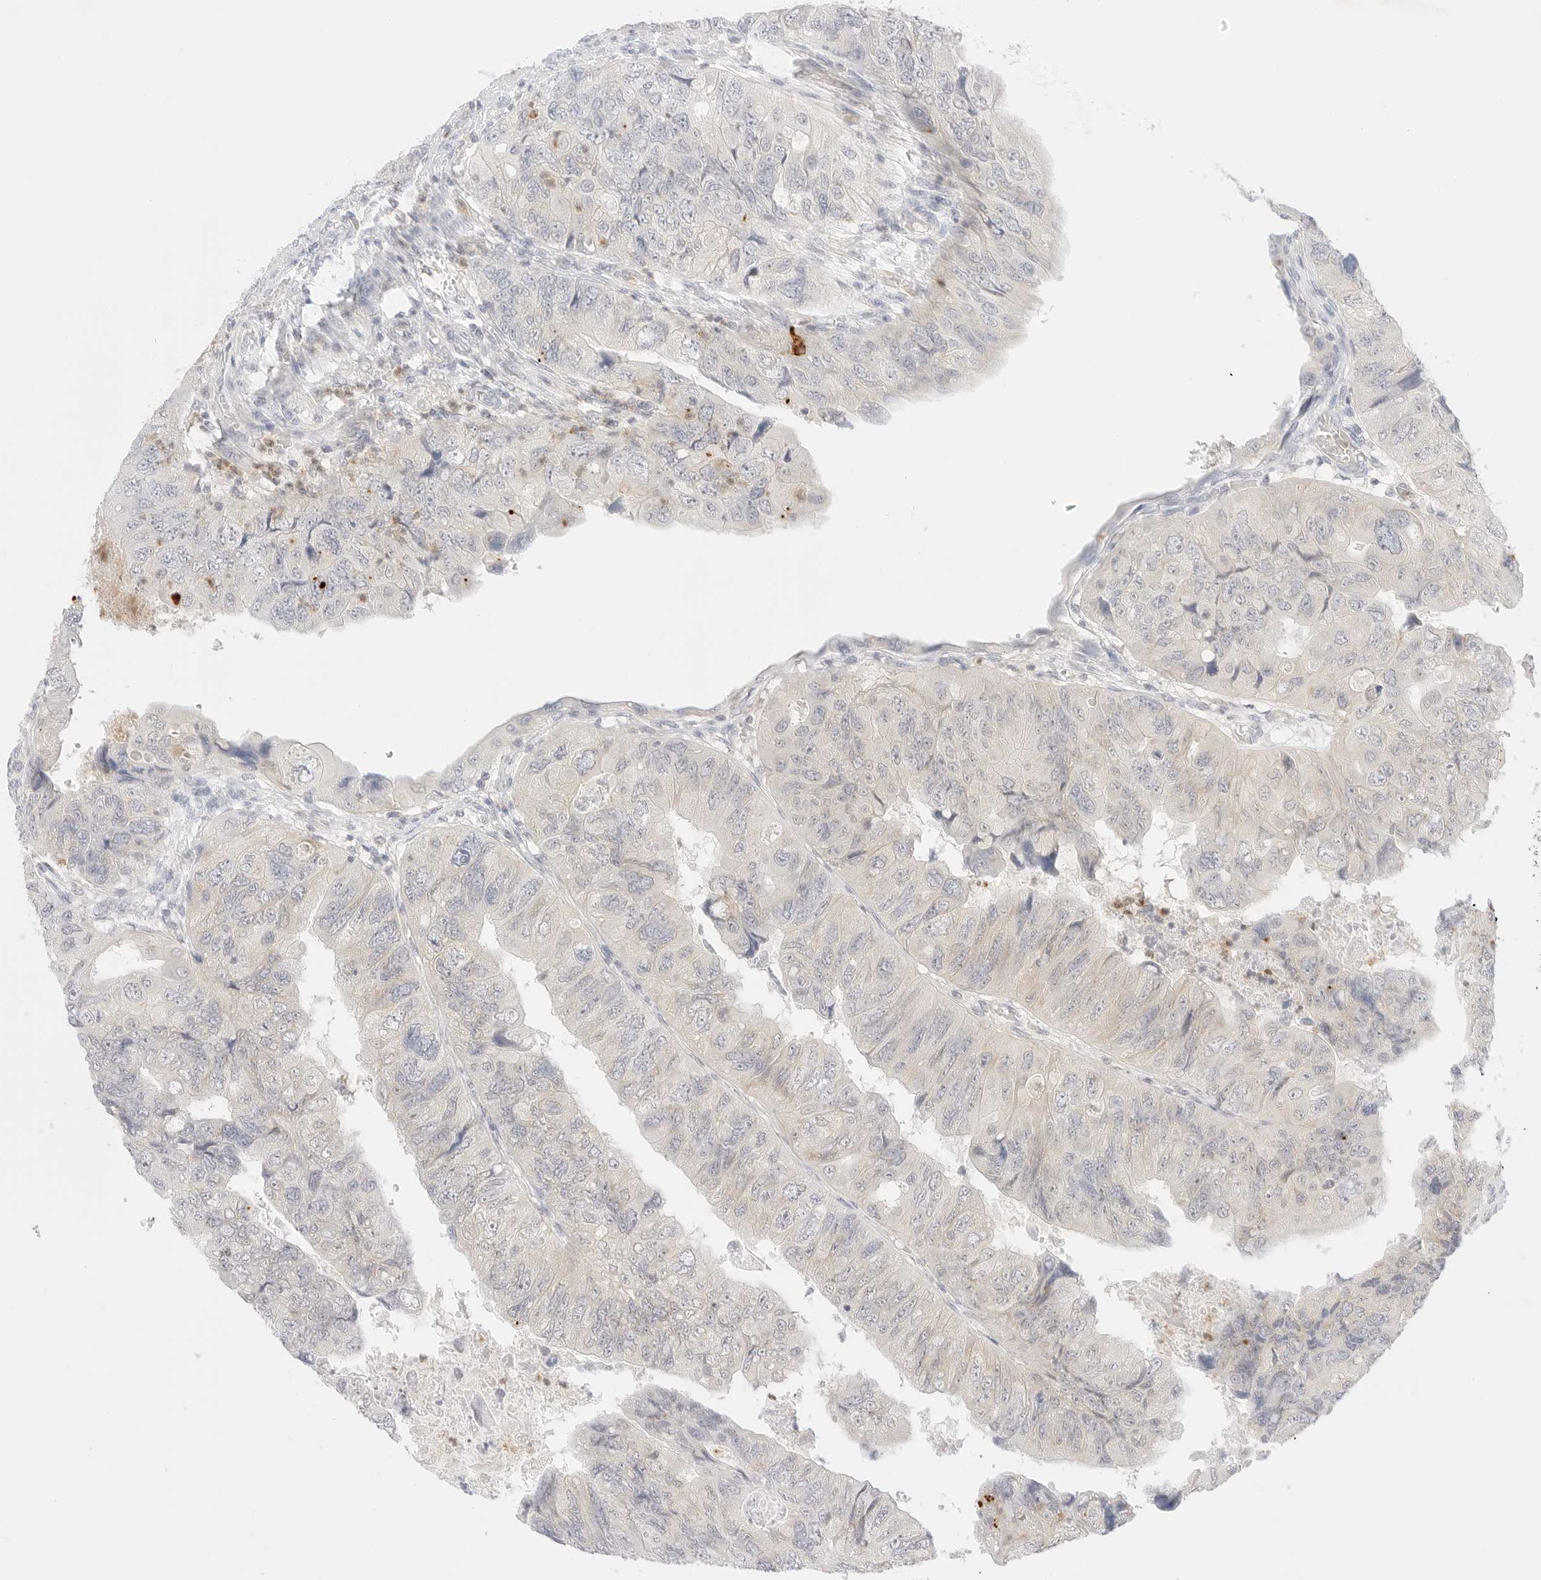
{"staining": {"intensity": "negative", "quantity": "none", "location": "none"}, "tissue": "colorectal cancer", "cell_type": "Tumor cells", "image_type": "cancer", "snomed": [{"axis": "morphology", "description": "Adenocarcinoma, NOS"}, {"axis": "topography", "description": "Rectum"}], "caption": "This is an immunohistochemistry histopathology image of human colorectal adenocarcinoma. There is no expression in tumor cells.", "gene": "GNAS", "patient": {"sex": "male", "age": 63}}